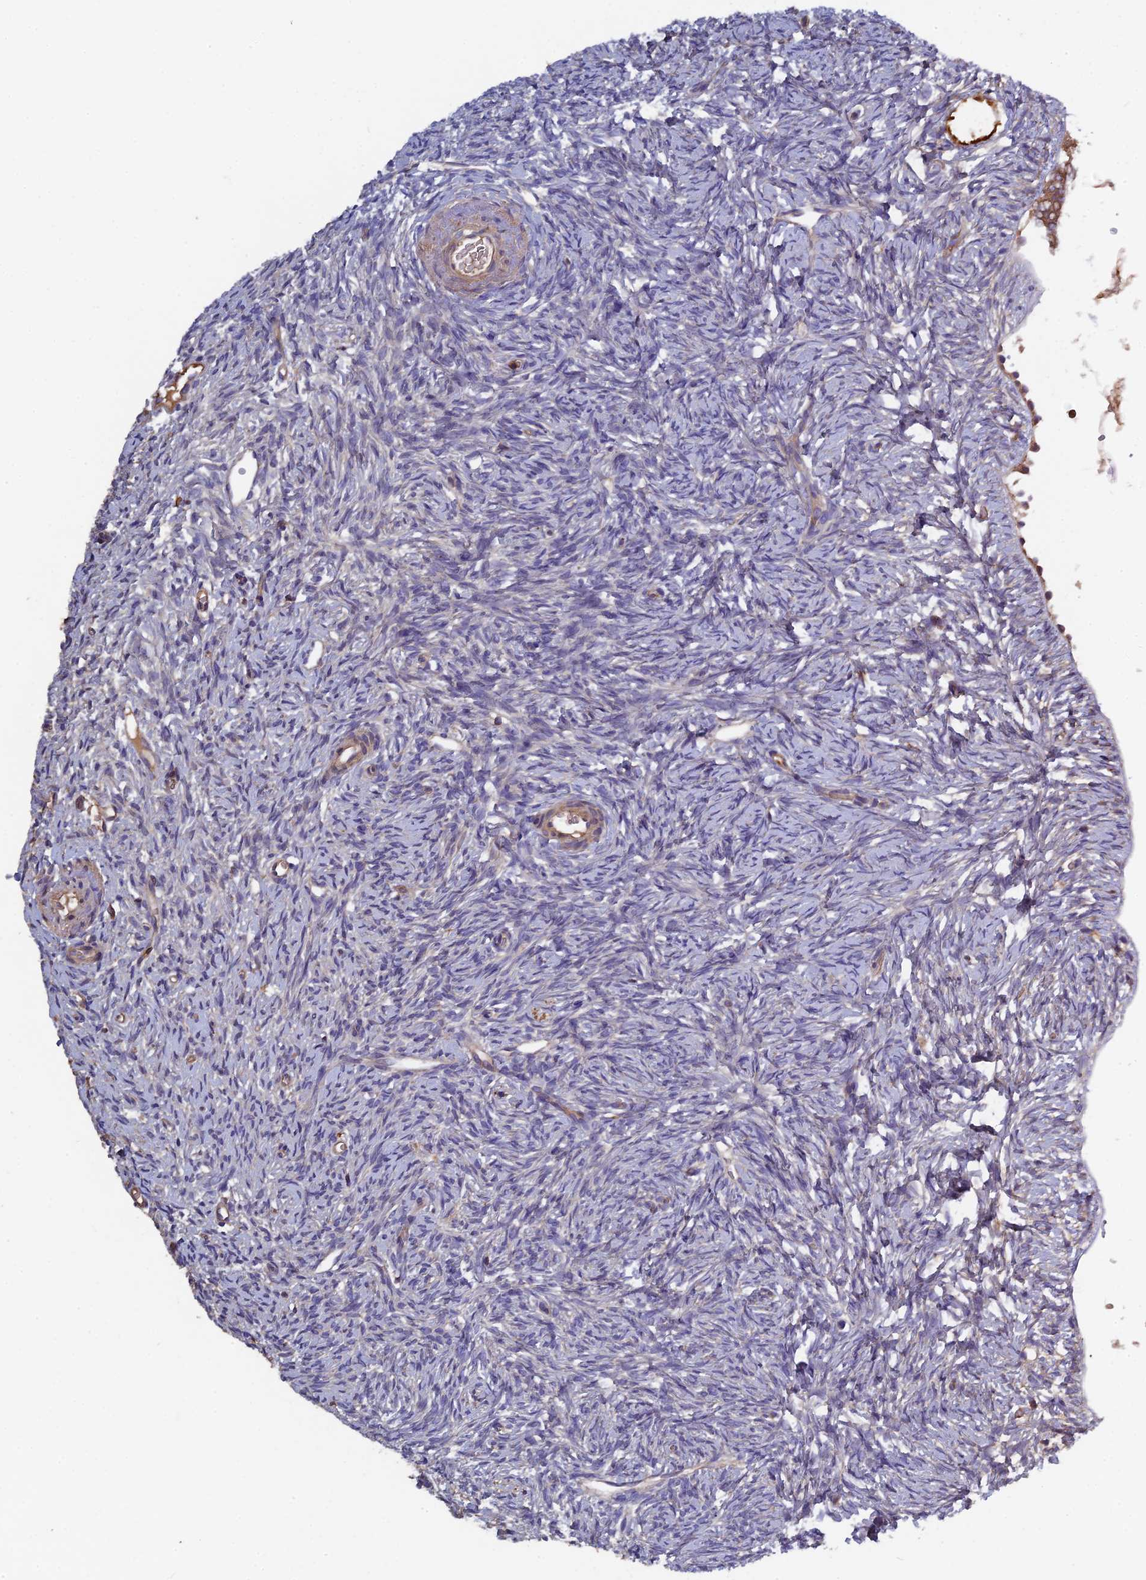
{"staining": {"intensity": "negative", "quantity": "none", "location": "none"}, "tissue": "ovary", "cell_type": "Ovarian stroma cells", "image_type": "normal", "snomed": [{"axis": "morphology", "description": "Normal tissue, NOS"}, {"axis": "topography", "description": "Ovary"}], "caption": "DAB immunohistochemical staining of unremarkable ovary reveals no significant staining in ovarian stroma cells. (Brightfield microscopy of DAB immunohistochemistry at high magnification).", "gene": "CCDC153", "patient": {"sex": "female", "age": 51}}